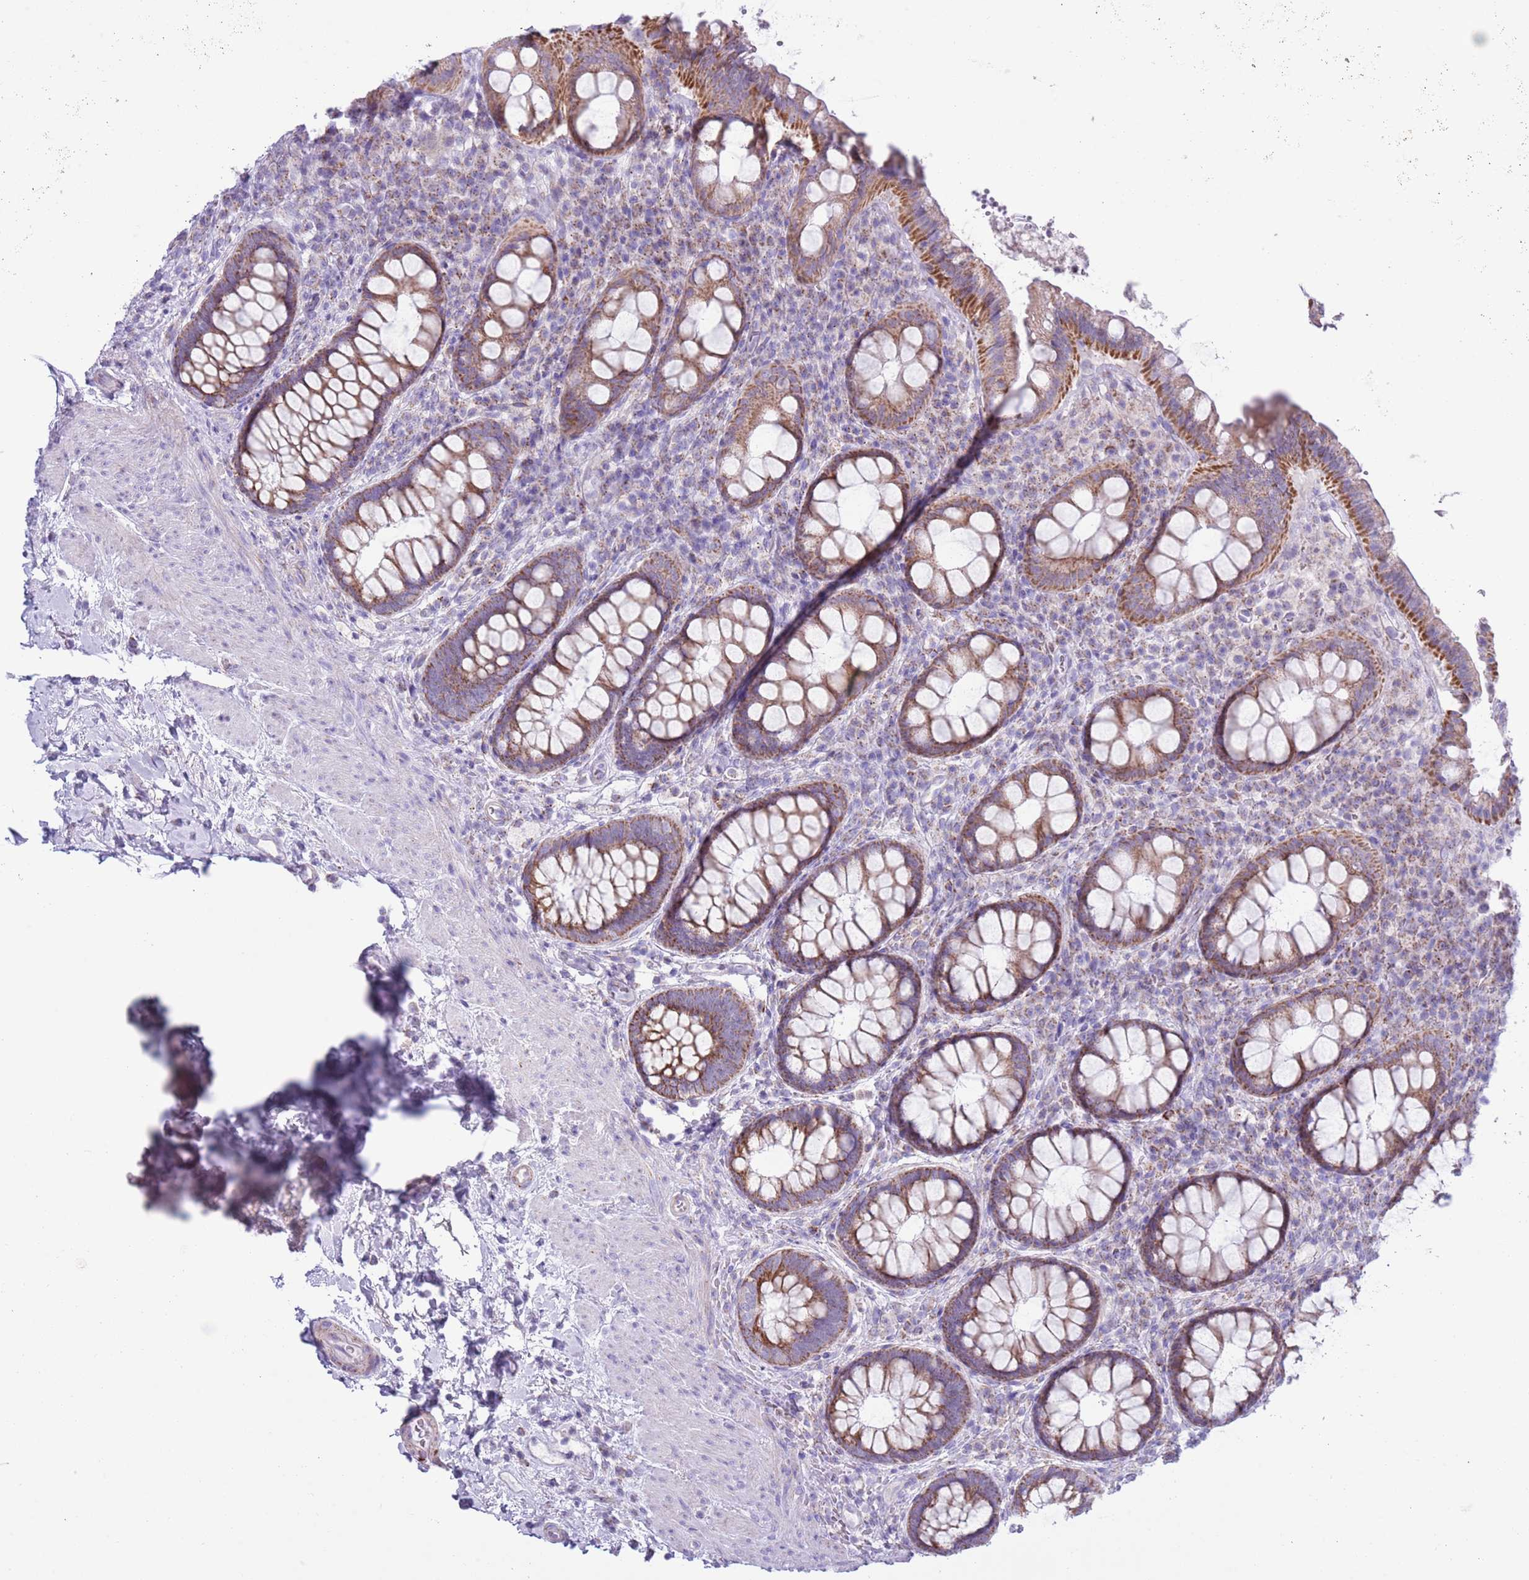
{"staining": {"intensity": "moderate", "quantity": ">75%", "location": "cytoplasmic/membranous"}, "tissue": "rectum", "cell_type": "Glandular cells", "image_type": "normal", "snomed": [{"axis": "morphology", "description": "Normal tissue, NOS"}, {"axis": "topography", "description": "Rectum"}, {"axis": "topography", "description": "Peripheral nerve tissue"}], "caption": "Protein analysis of benign rectum shows moderate cytoplasmic/membranous staining in about >75% of glandular cells. (DAB (3,3'-diaminobenzidine) IHC with brightfield microscopy, high magnification).", "gene": "MOCOS", "patient": {"sex": "female", "age": 69}}